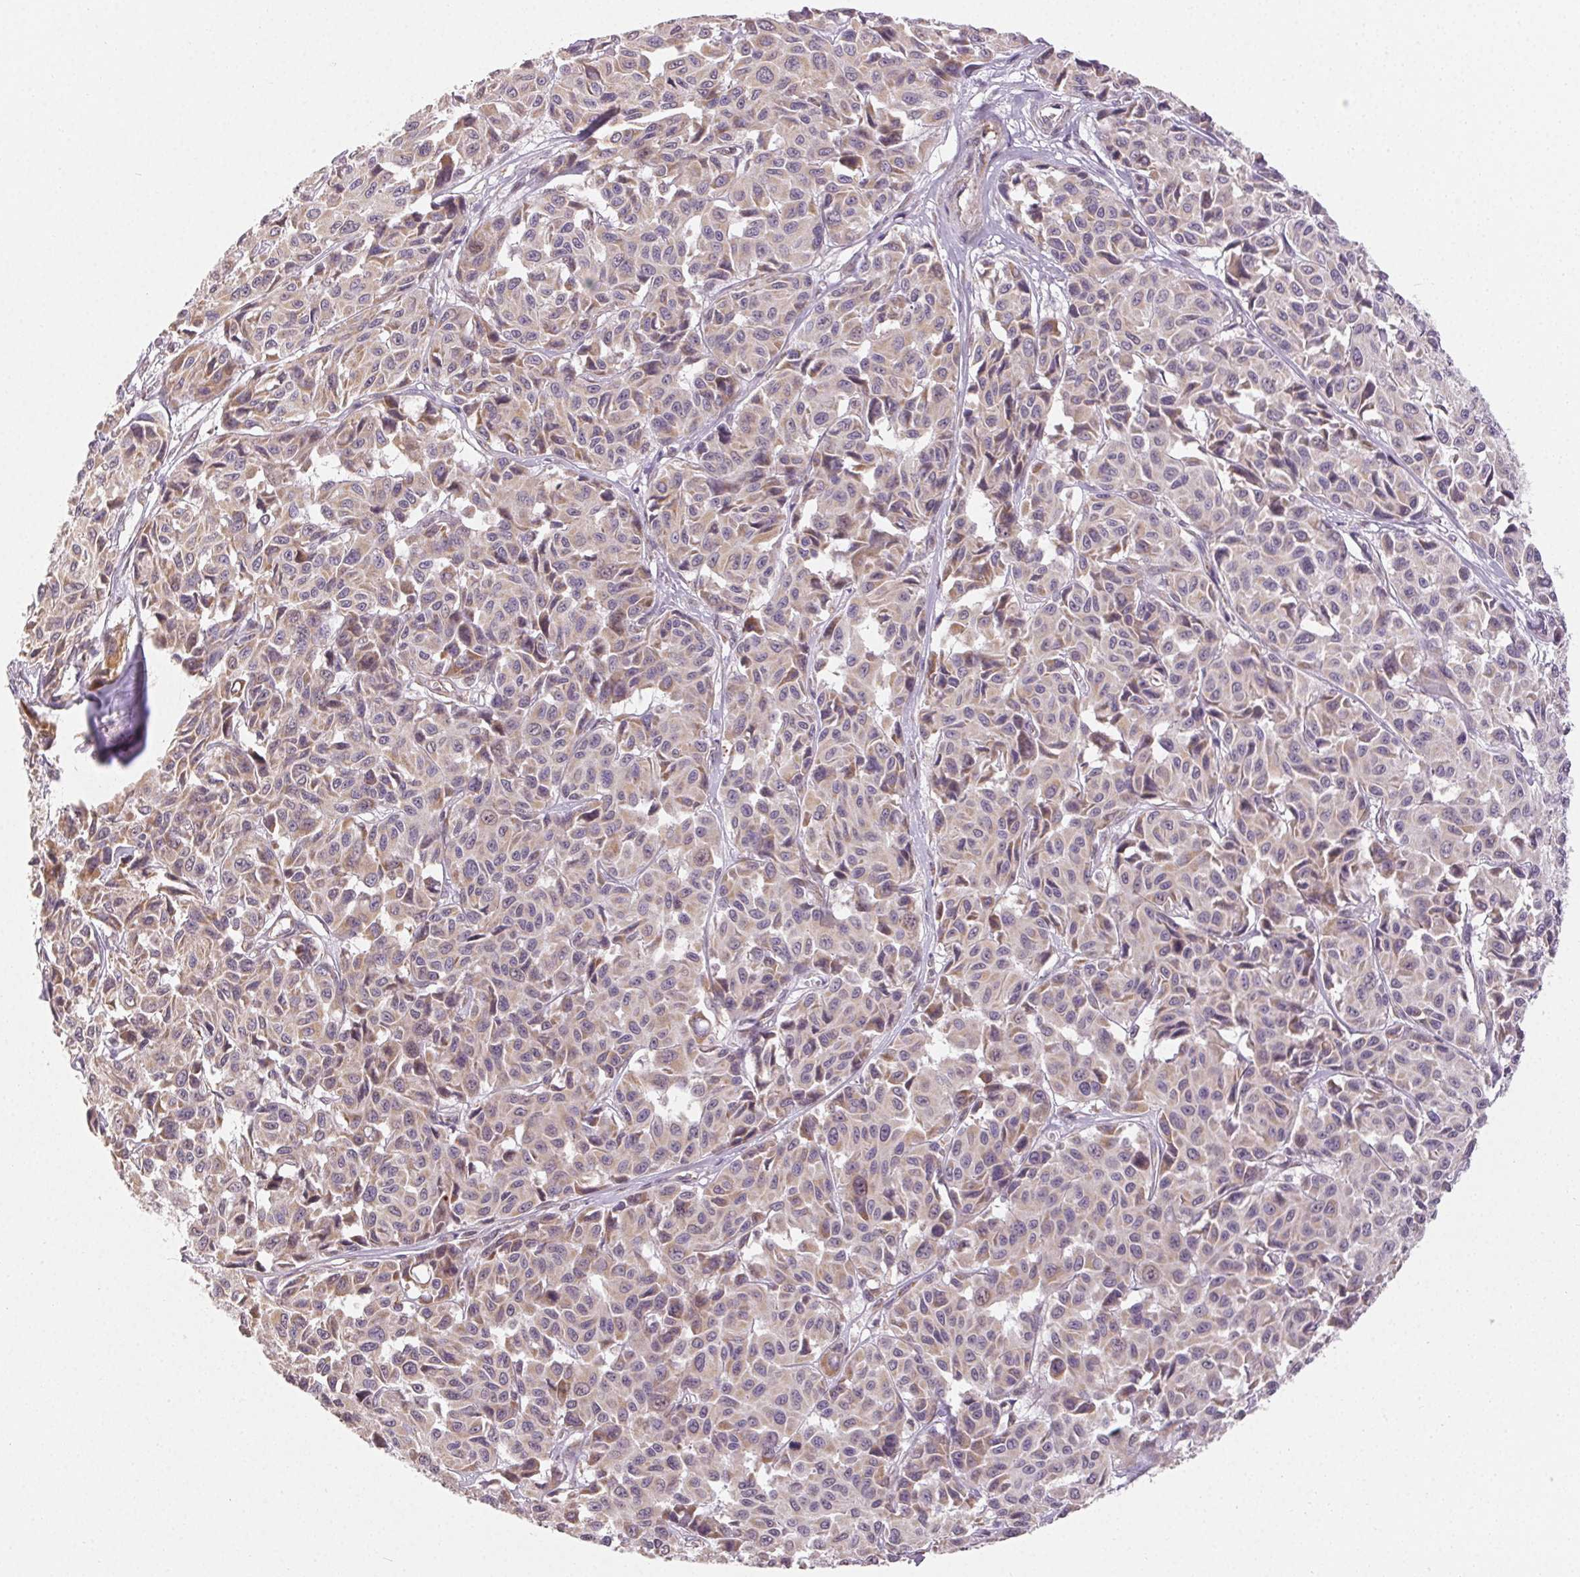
{"staining": {"intensity": "weak", "quantity": "<25%", "location": "cytoplasmic/membranous"}, "tissue": "melanoma", "cell_type": "Tumor cells", "image_type": "cancer", "snomed": [{"axis": "morphology", "description": "Malignant melanoma, NOS"}, {"axis": "topography", "description": "Skin"}], "caption": "Tumor cells are negative for brown protein staining in melanoma.", "gene": "CLASP1", "patient": {"sex": "female", "age": 66}}